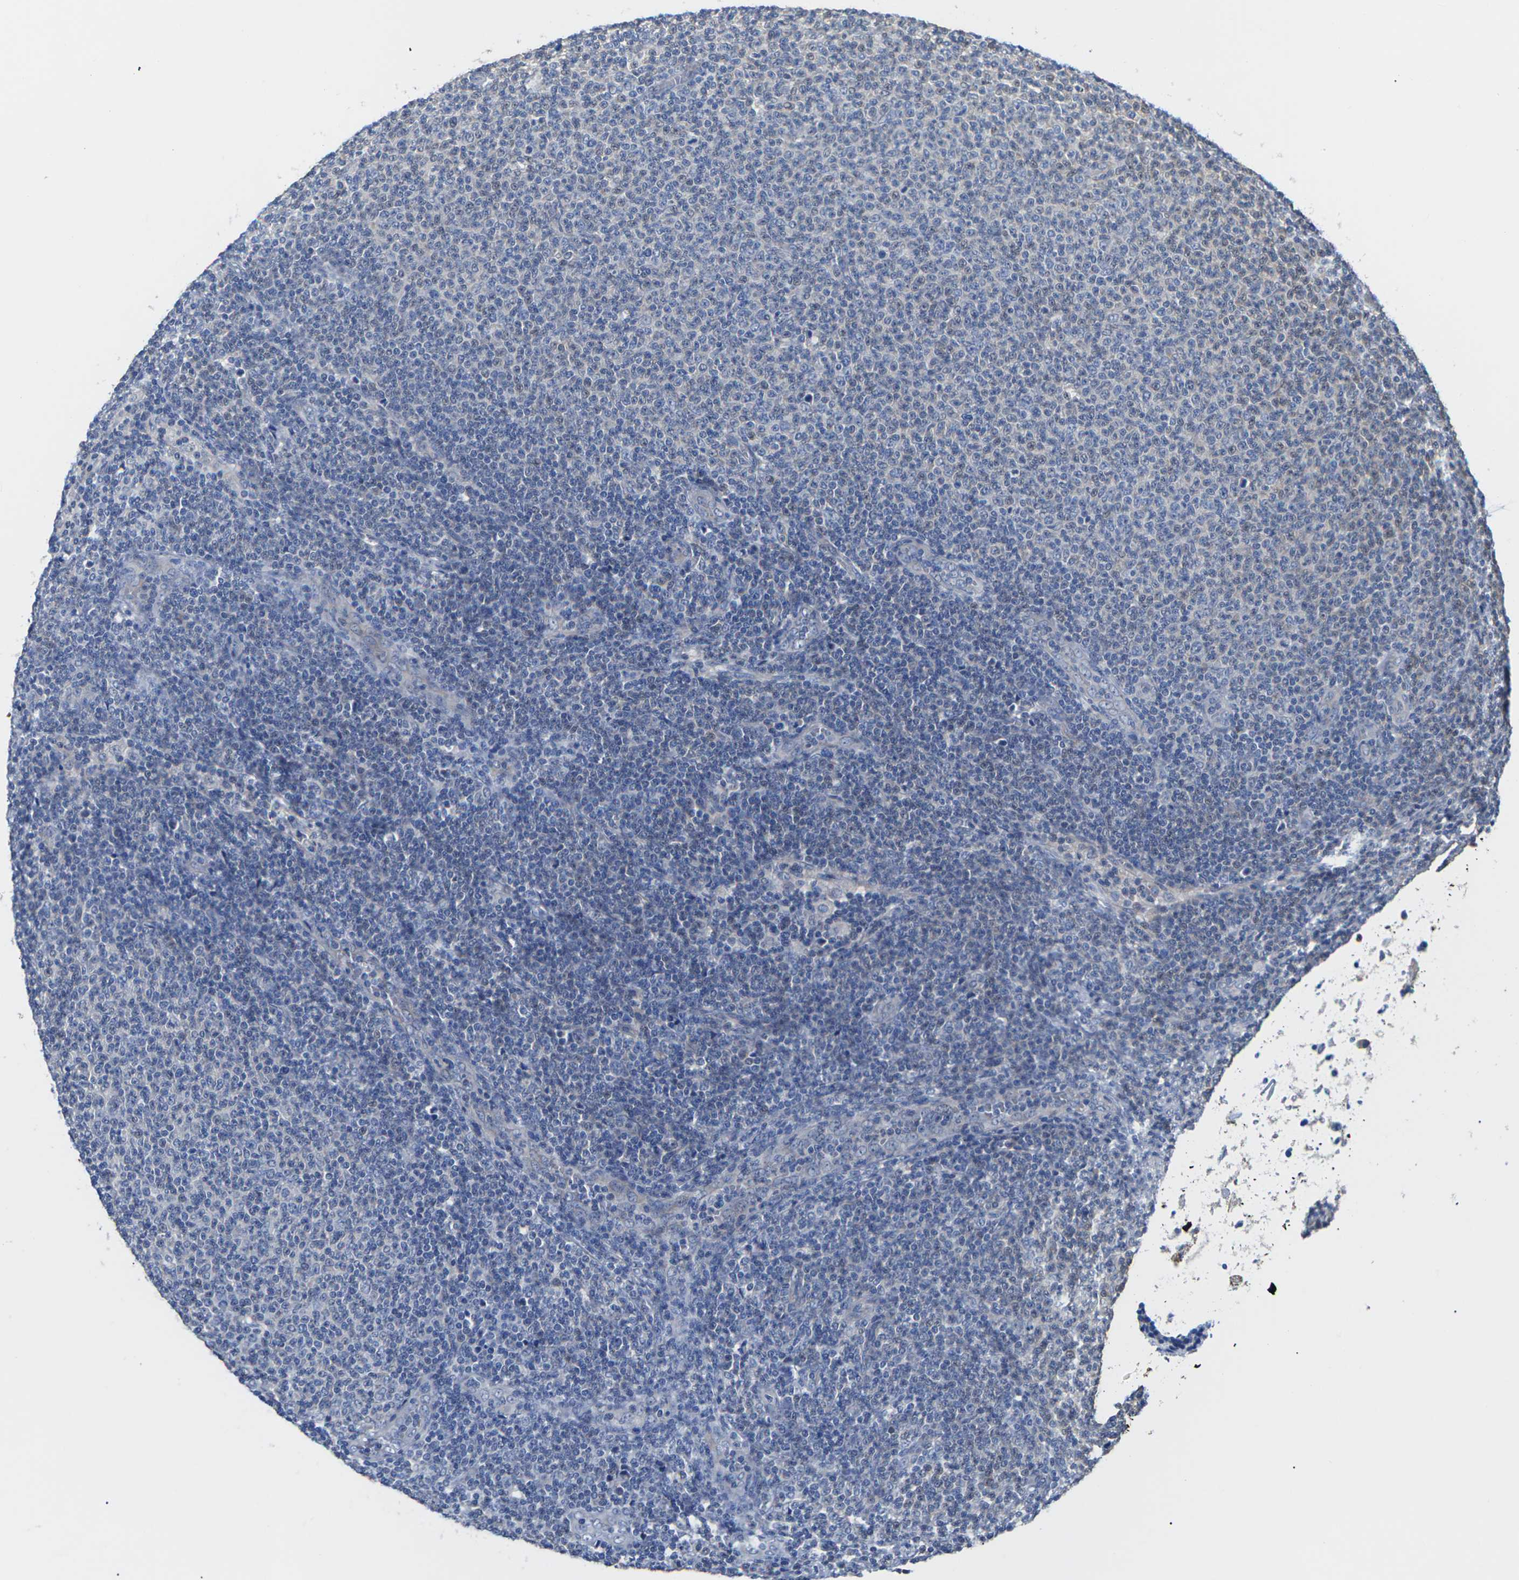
{"staining": {"intensity": "negative", "quantity": "none", "location": "none"}, "tissue": "lymphoma", "cell_type": "Tumor cells", "image_type": "cancer", "snomed": [{"axis": "morphology", "description": "Malignant lymphoma, non-Hodgkin's type, Low grade"}, {"axis": "topography", "description": "Lymph node"}], "caption": "High power microscopy histopathology image of an immunohistochemistry (IHC) histopathology image of lymphoma, revealing no significant expression in tumor cells.", "gene": "TMCO4", "patient": {"sex": "male", "age": 66}}